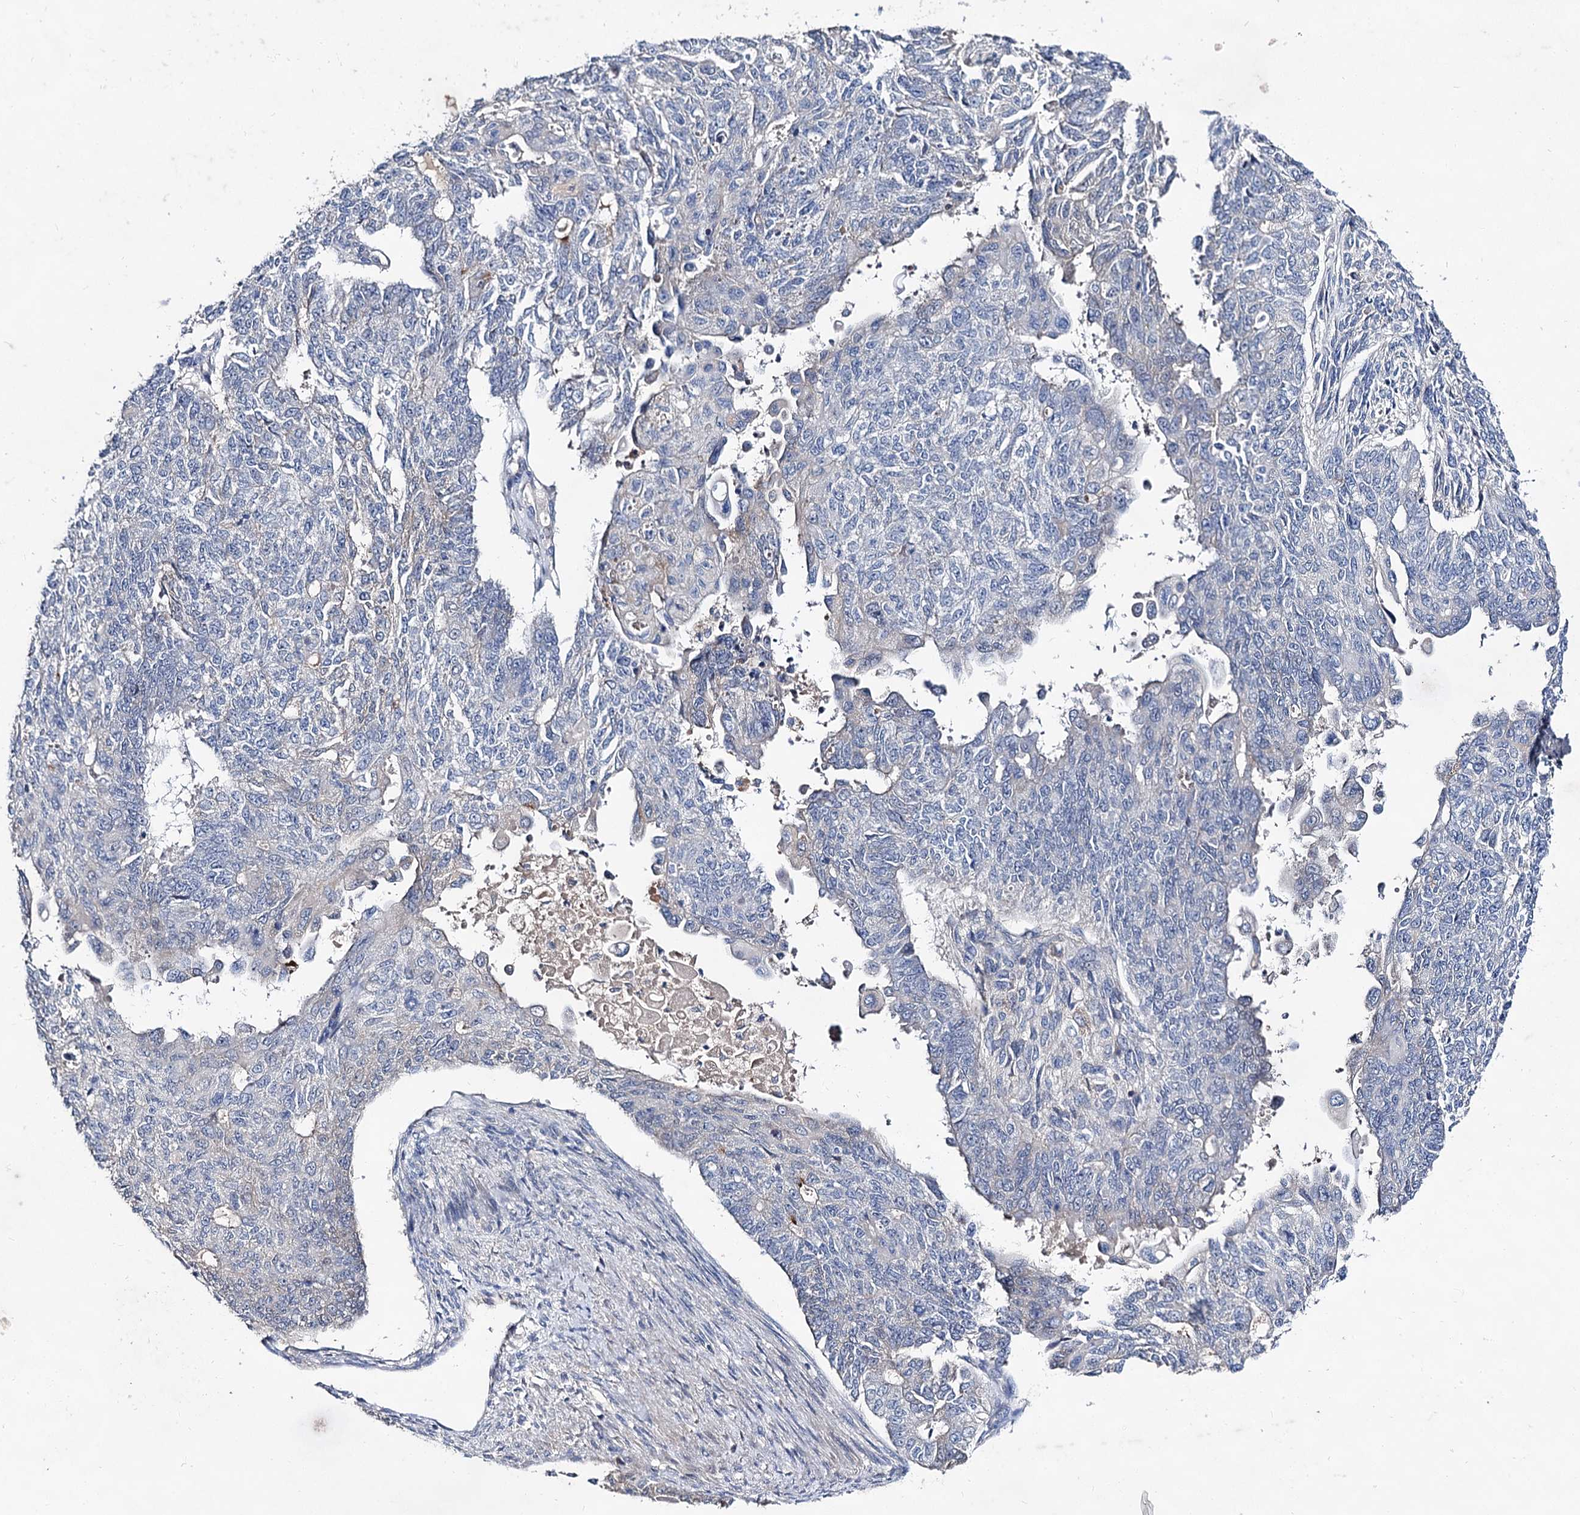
{"staining": {"intensity": "negative", "quantity": "none", "location": "none"}, "tissue": "endometrial cancer", "cell_type": "Tumor cells", "image_type": "cancer", "snomed": [{"axis": "morphology", "description": "Adenocarcinoma, NOS"}, {"axis": "topography", "description": "Endometrium"}], "caption": "This is an immunohistochemistry histopathology image of endometrial cancer (adenocarcinoma). There is no expression in tumor cells.", "gene": "HVCN1", "patient": {"sex": "female", "age": 32}}